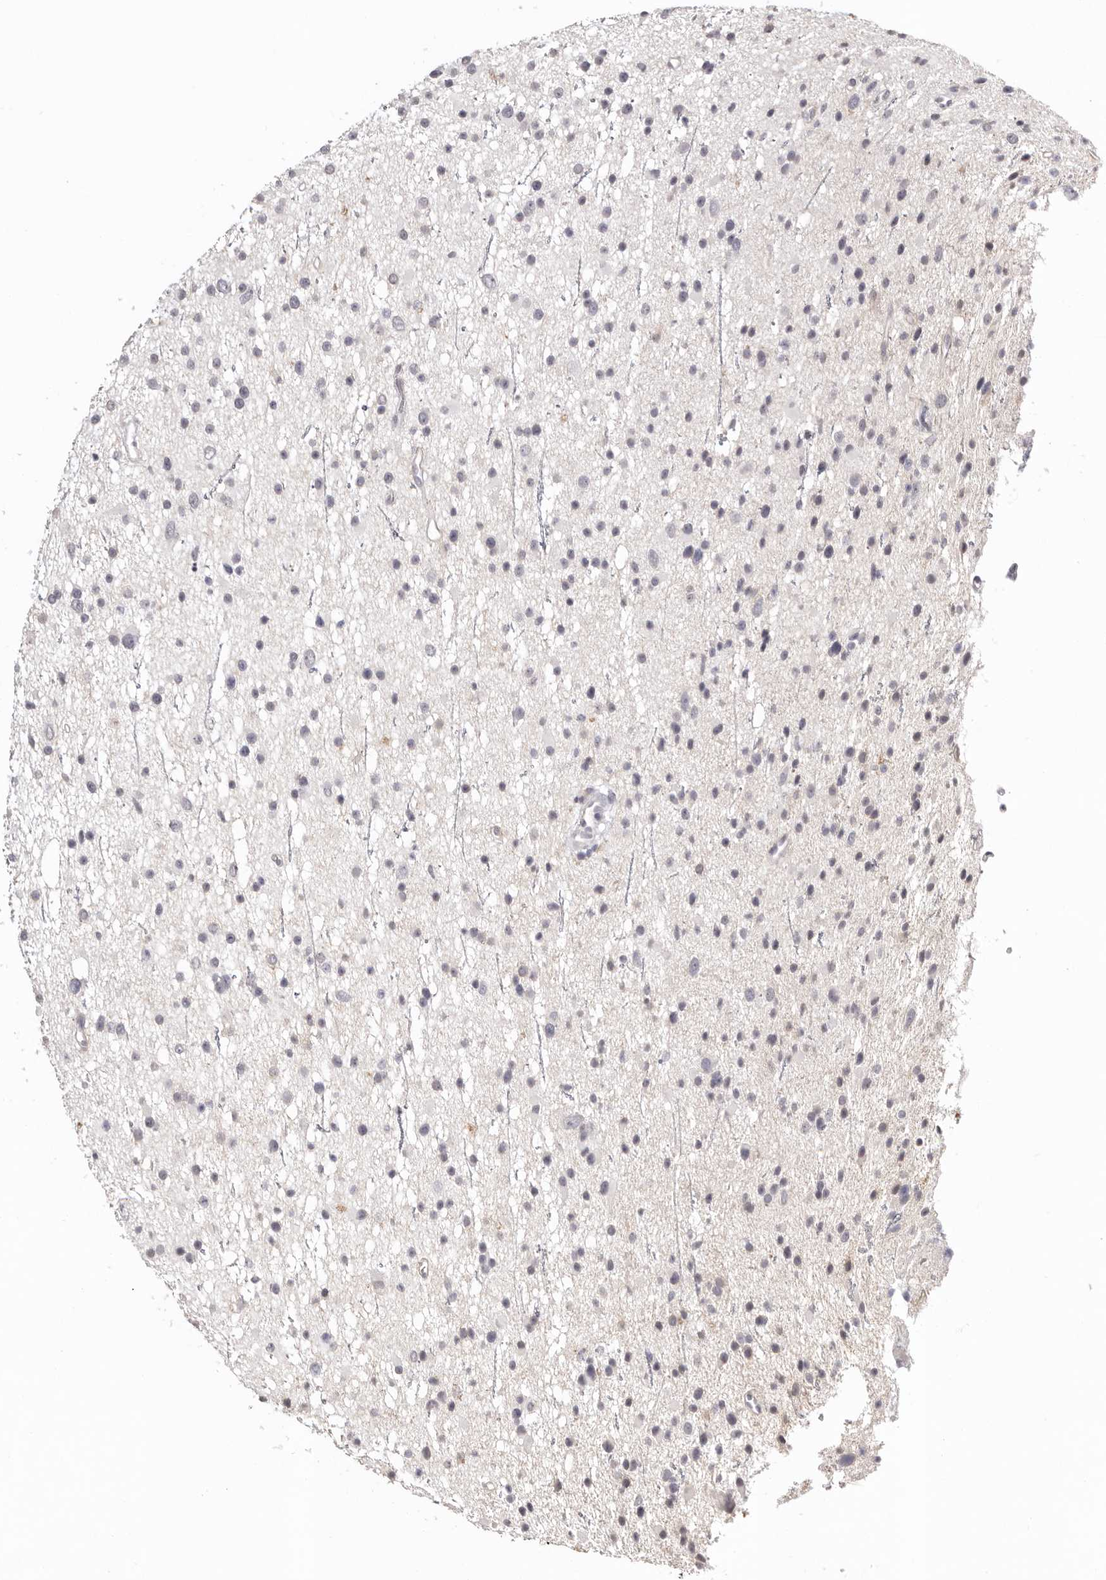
{"staining": {"intensity": "negative", "quantity": "none", "location": "none"}, "tissue": "glioma", "cell_type": "Tumor cells", "image_type": "cancer", "snomed": [{"axis": "morphology", "description": "Glioma, malignant, Low grade"}, {"axis": "topography", "description": "Cerebral cortex"}], "caption": "The histopathology image shows no staining of tumor cells in glioma.", "gene": "PCDHB6", "patient": {"sex": "female", "age": 39}}